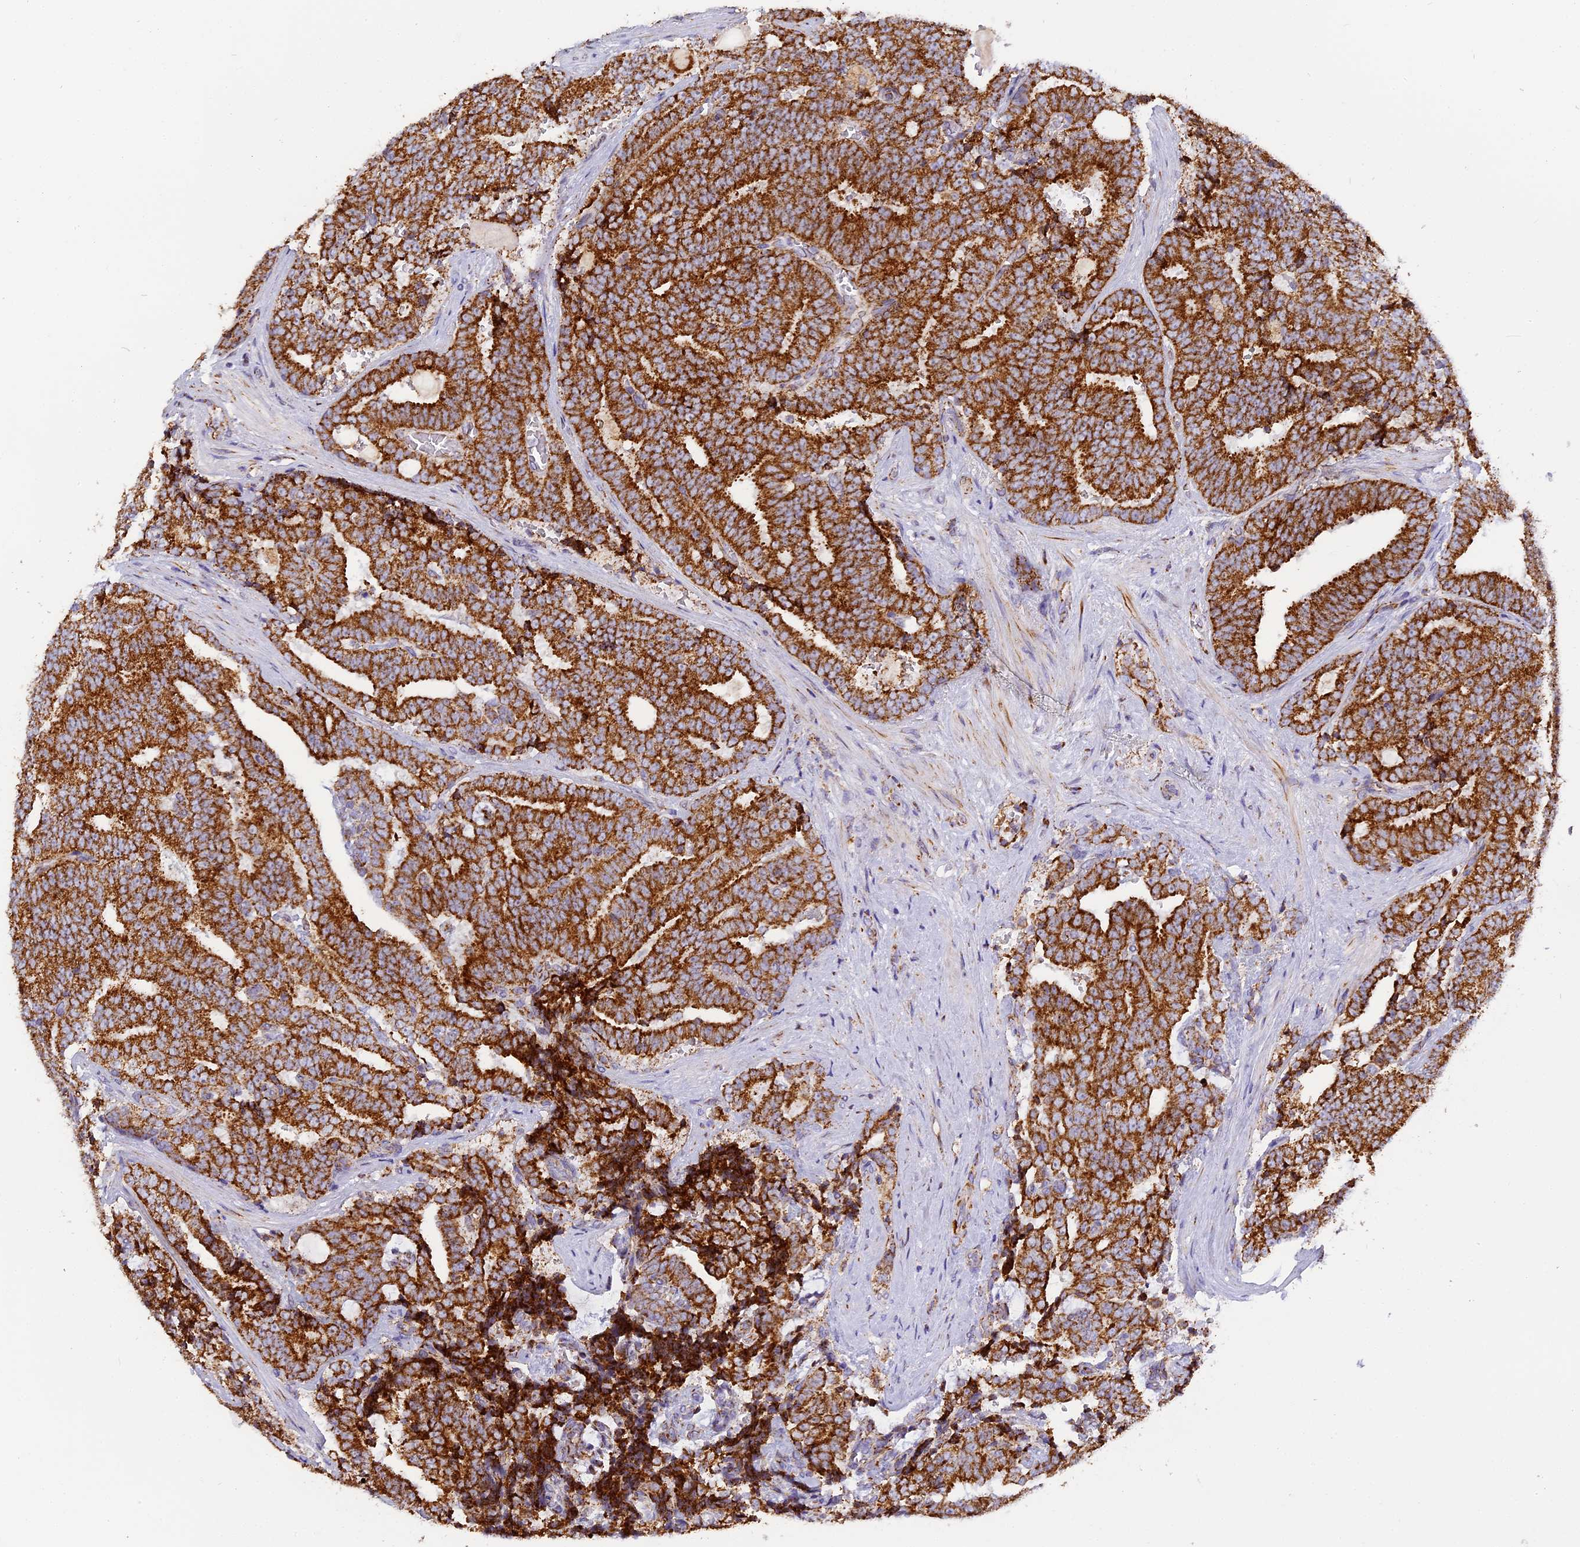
{"staining": {"intensity": "strong", "quantity": ">75%", "location": "cytoplasmic/membranous"}, "tissue": "prostate cancer", "cell_type": "Tumor cells", "image_type": "cancer", "snomed": [{"axis": "morphology", "description": "Adenocarcinoma, High grade"}, {"axis": "topography", "description": "Prostate and seminal vesicle, NOS"}], "caption": "Prostate cancer stained with a brown dye shows strong cytoplasmic/membranous positive positivity in about >75% of tumor cells.", "gene": "MRPS34", "patient": {"sex": "male", "age": 67}}